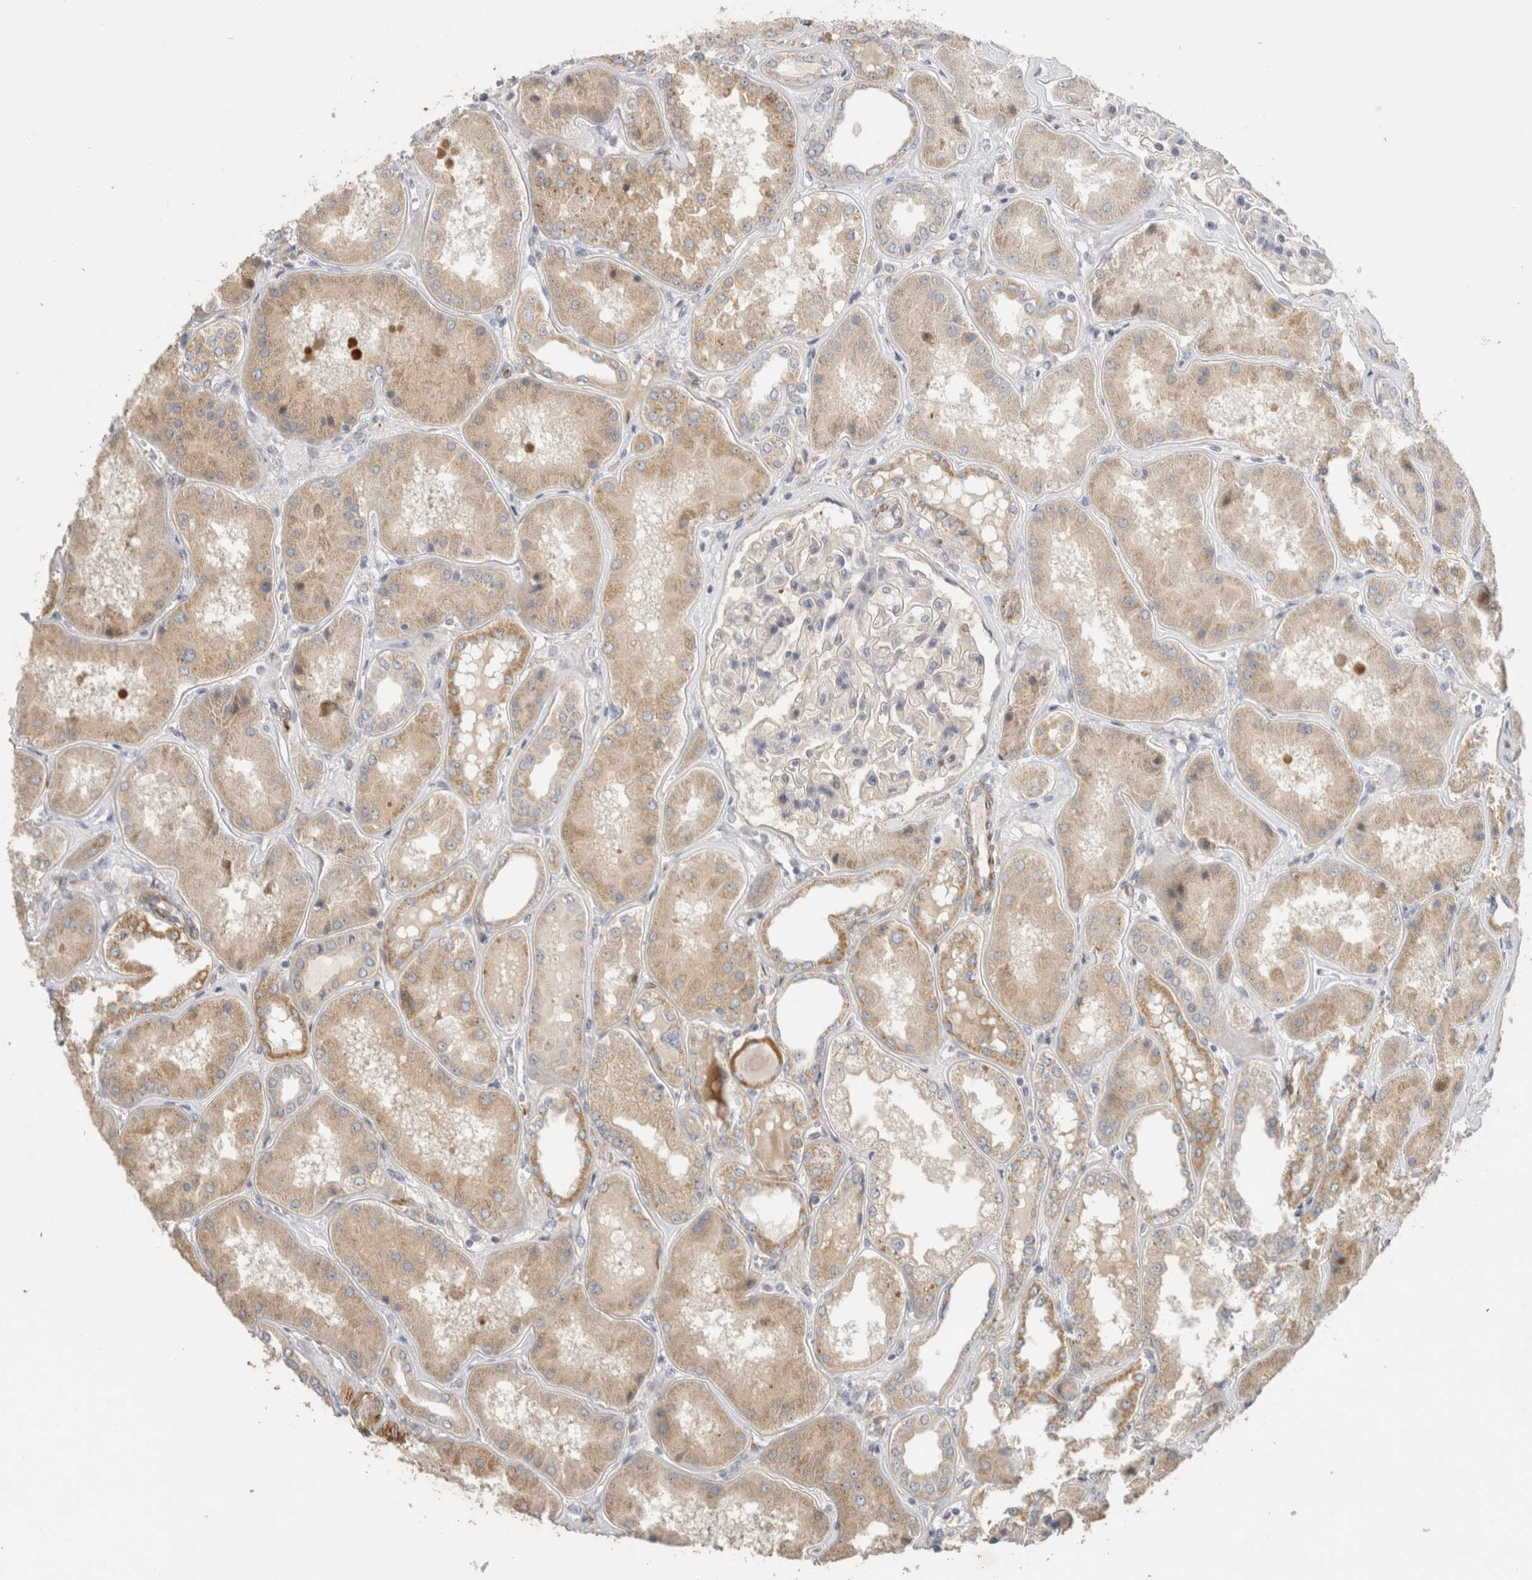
{"staining": {"intensity": "moderate", "quantity": "<25%", "location": "cytoplasmic/membranous"}, "tissue": "kidney", "cell_type": "Cells in glomeruli", "image_type": "normal", "snomed": [{"axis": "morphology", "description": "Normal tissue, NOS"}, {"axis": "topography", "description": "Kidney"}], "caption": "Immunohistochemistry (IHC) (DAB (3,3'-diaminobenzidine)) staining of unremarkable human kidney demonstrates moderate cytoplasmic/membranous protein expression in approximately <25% of cells in glomeruli.", "gene": "SIPA1L2", "patient": {"sex": "female", "age": 56}}